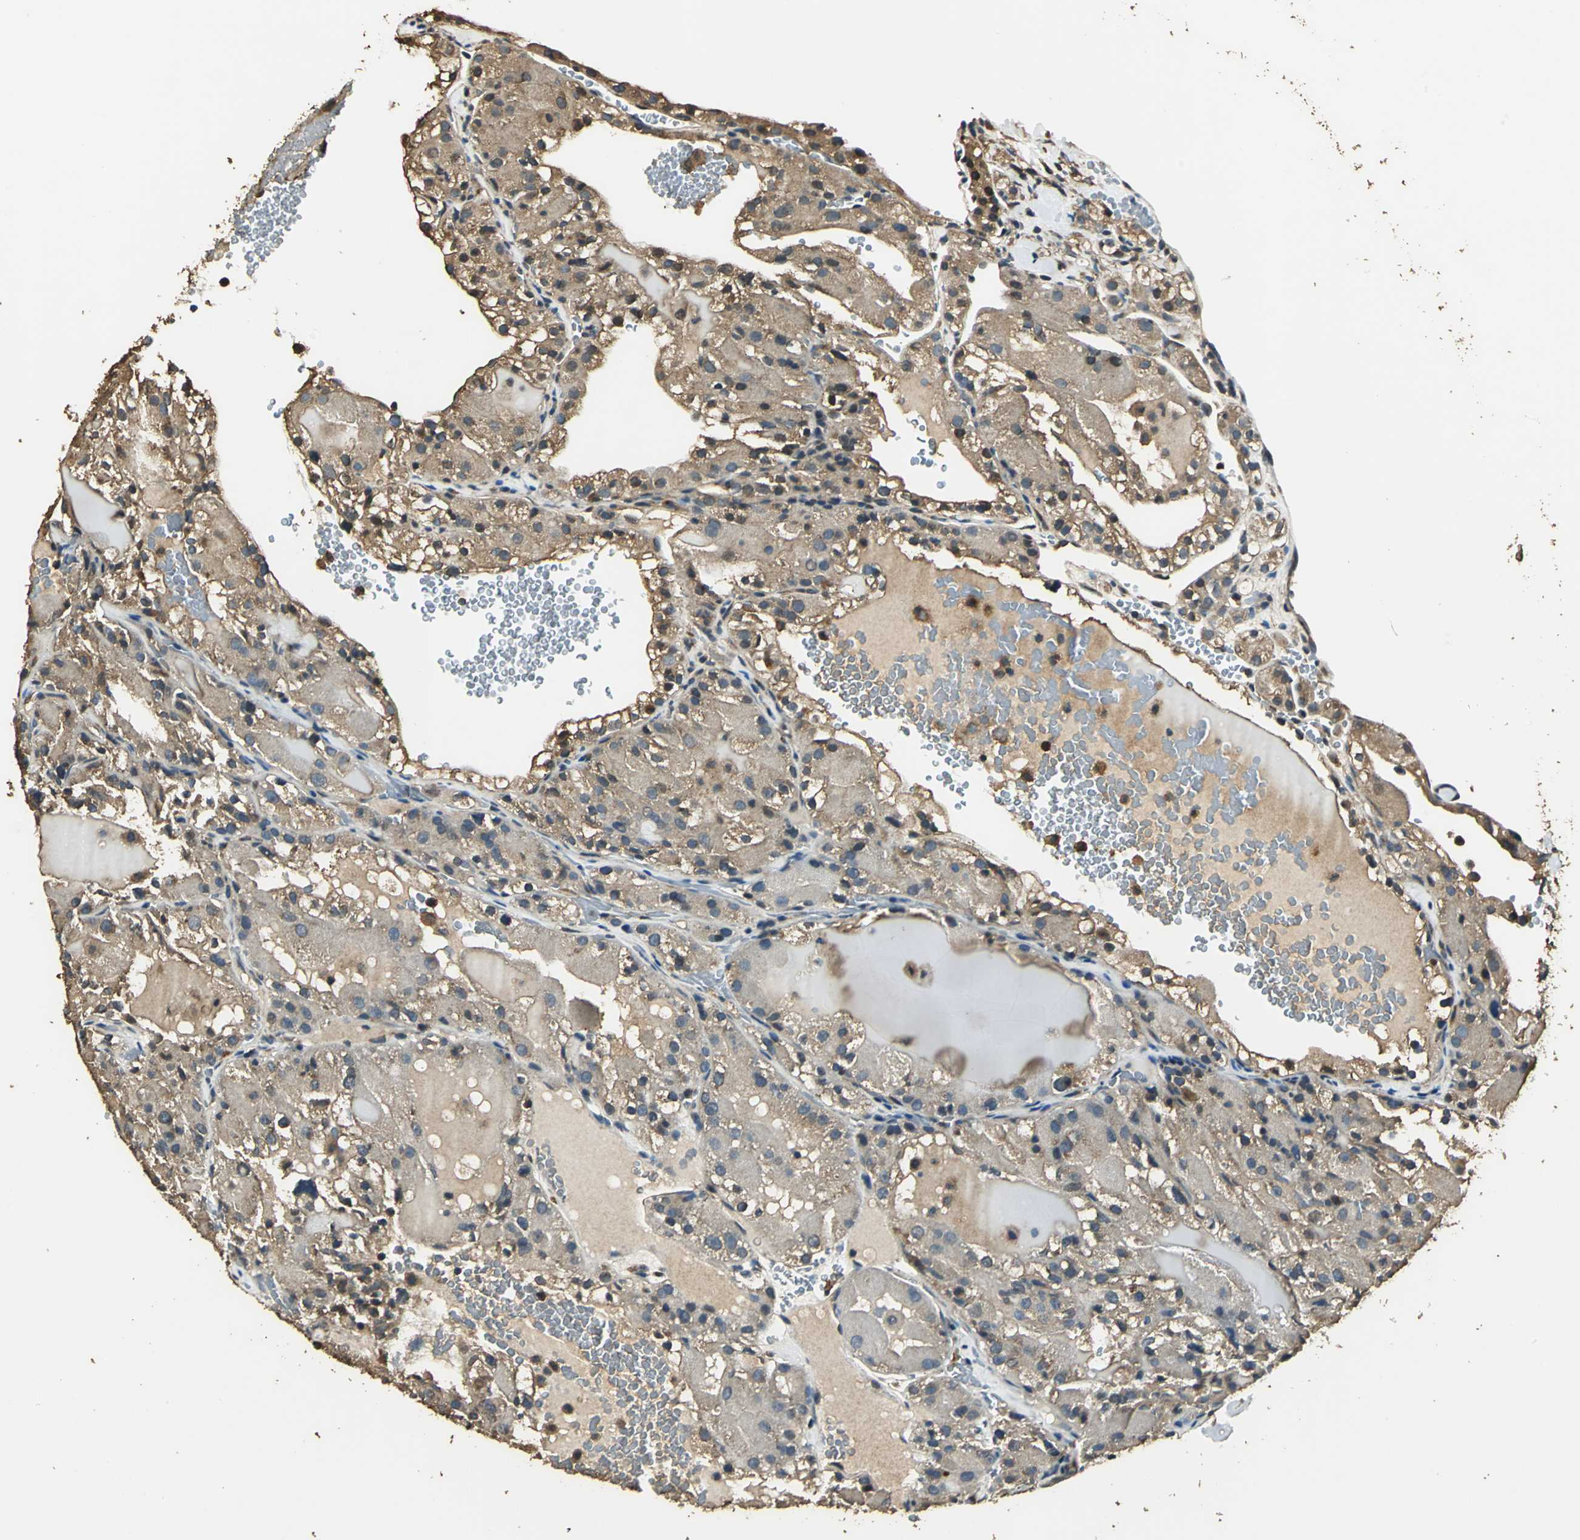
{"staining": {"intensity": "moderate", "quantity": "25%-75%", "location": "cytoplasmic/membranous"}, "tissue": "renal cancer", "cell_type": "Tumor cells", "image_type": "cancer", "snomed": [{"axis": "morphology", "description": "Normal tissue, NOS"}, {"axis": "morphology", "description": "Adenocarcinoma, NOS"}, {"axis": "topography", "description": "Kidney"}], "caption": "A photomicrograph of renal cancer stained for a protein demonstrates moderate cytoplasmic/membranous brown staining in tumor cells. (Brightfield microscopy of DAB IHC at high magnification).", "gene": "TMPRSS4", "patient": {"sex": "male", "age": 61}}